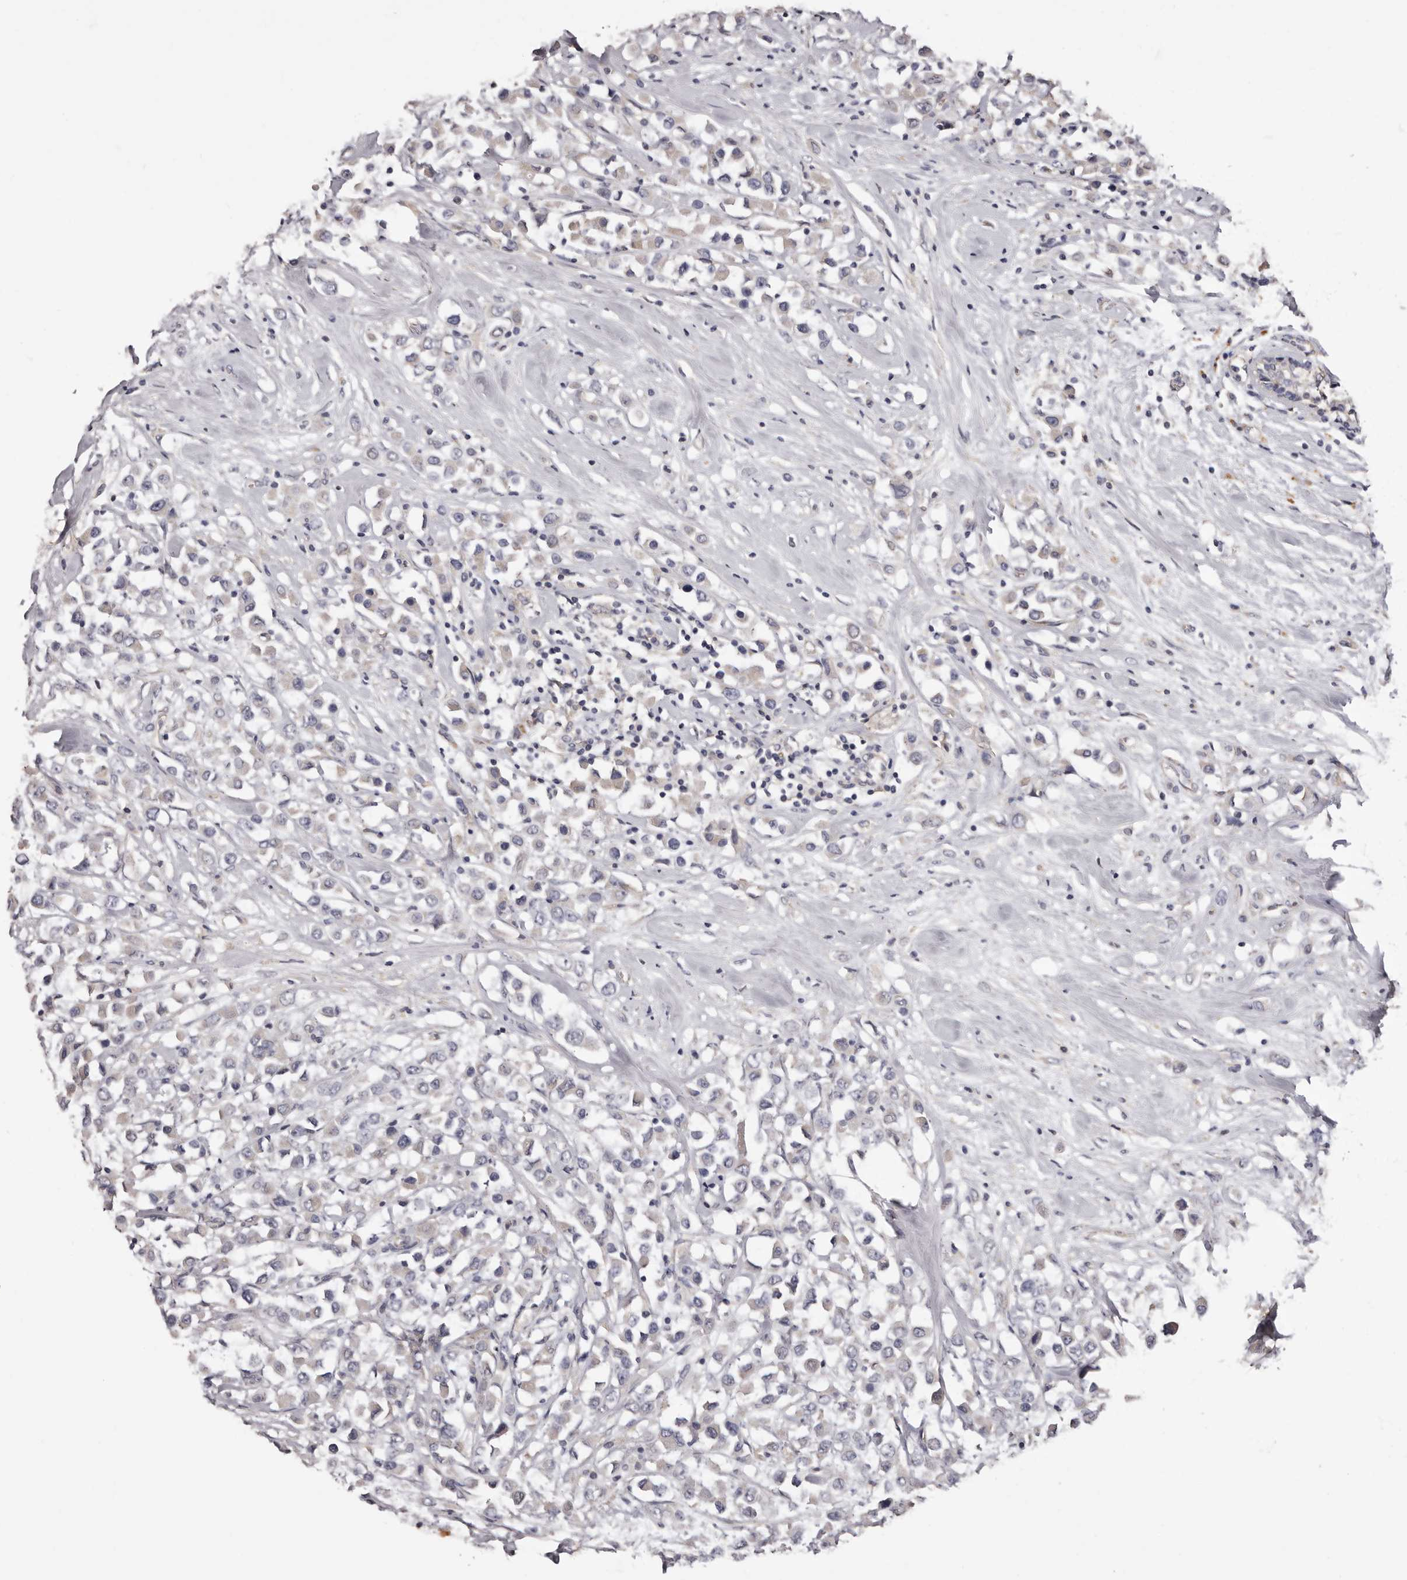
{"staining": {"intensity": "negative", "quantity": "none", "location": "none"}, "tissue": "breast cancer", "cell_type": "Tumor cells", "image_type": "cancer", "snomed": [{"axis": "morphology", "description": "Duct carcinoma"}, {"axis": "topography", "description": "Breast"}], "caption": "Tumor cells are negative for protein expression in human breast cancer.", "gene": "ETNK1", "patient": {"sex": "female", "age": 61}}